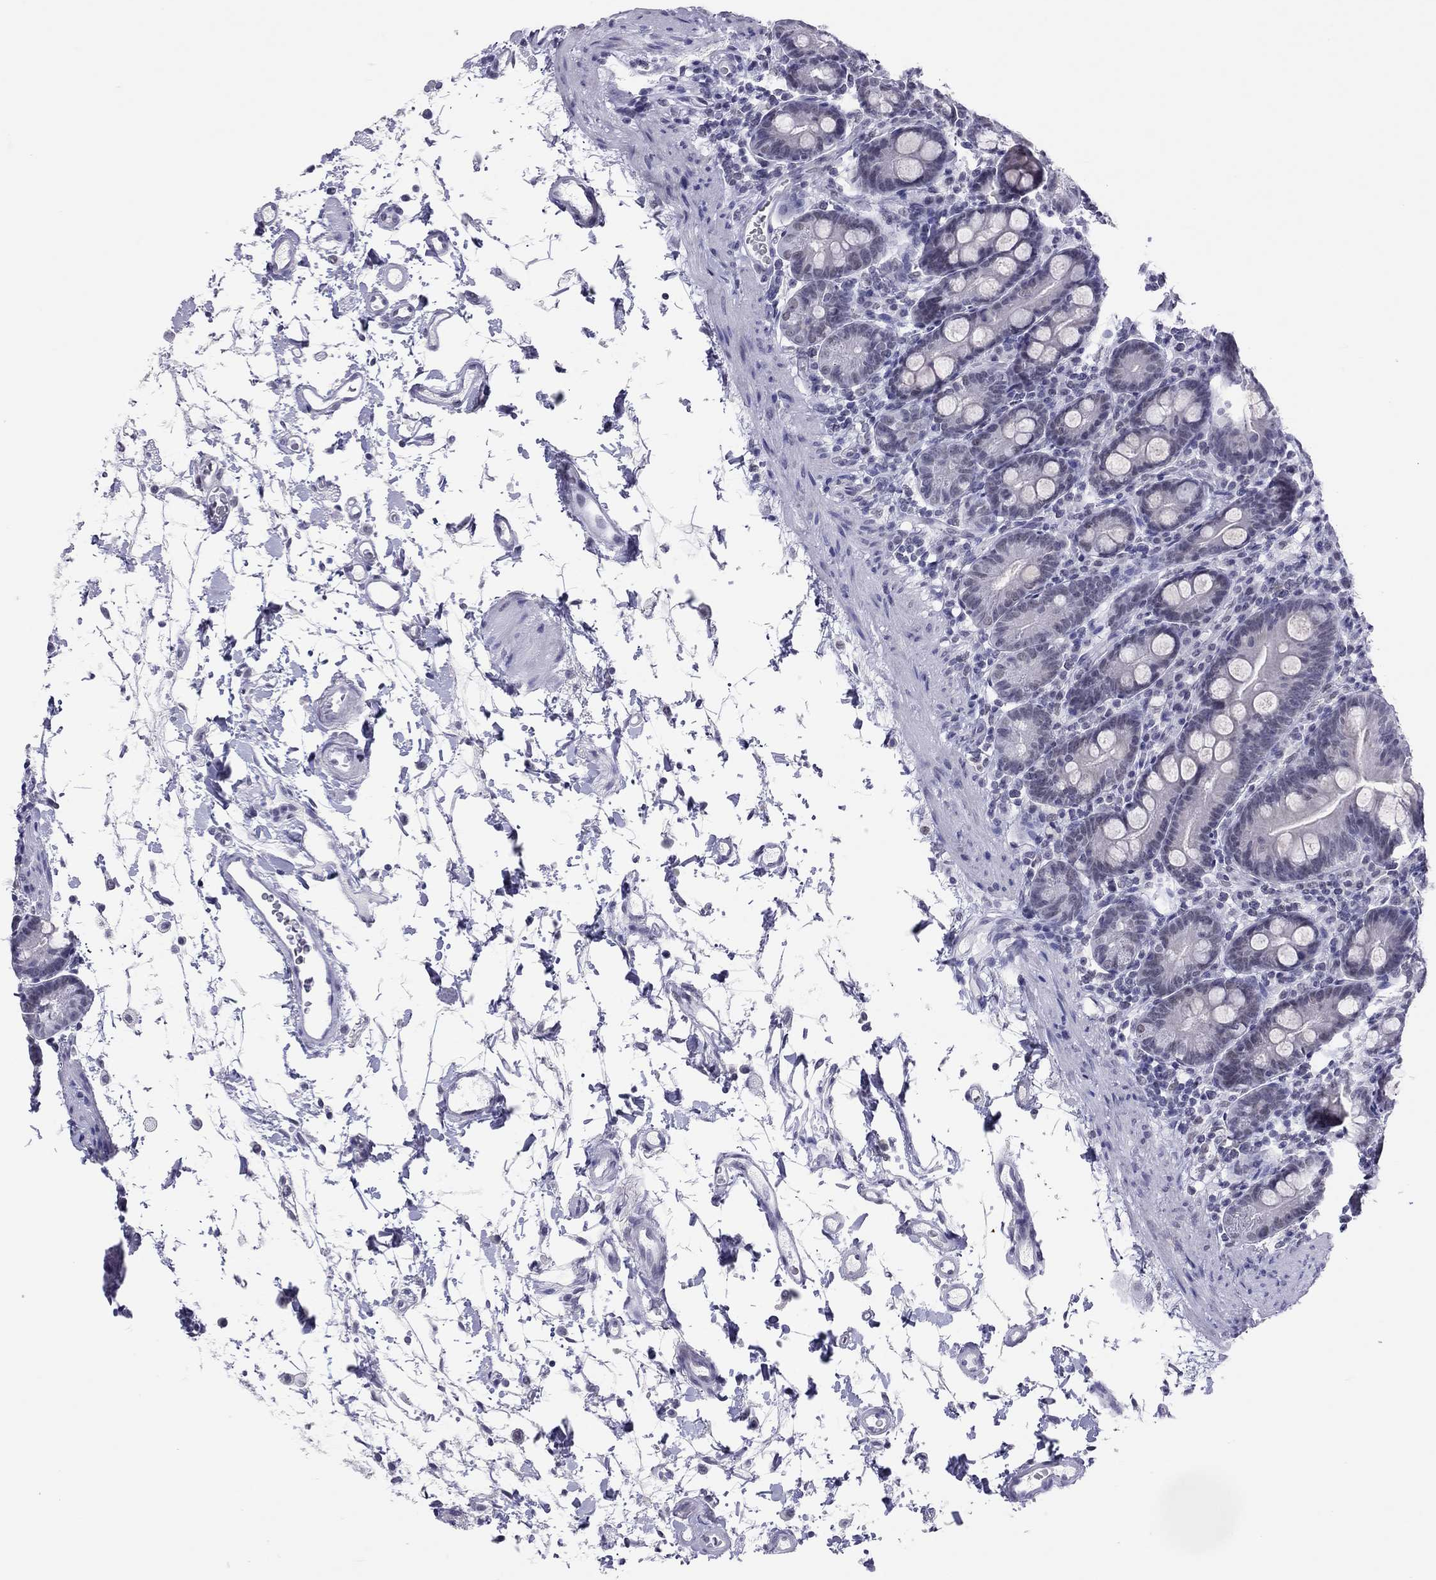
{"staining": {"intensity": "negative", "quantity": "none", "location": "none"}, "tissue": "small intestine", "cell_type": "Glandular cells", "image_type": "normal", "snomed": [{"axis": "morphology", "description": "Normal tissue, NOS"}, {"axis": "topography", "description": "Small intestine"}], "caption": "High power microscopy micrograph of an immunohistochemistry photomicrograph of unremarkable small intestine, revealing no significant expression in glandular cells.", "gene": "JHY", "patient": {"sex": "female", "age": 44}}